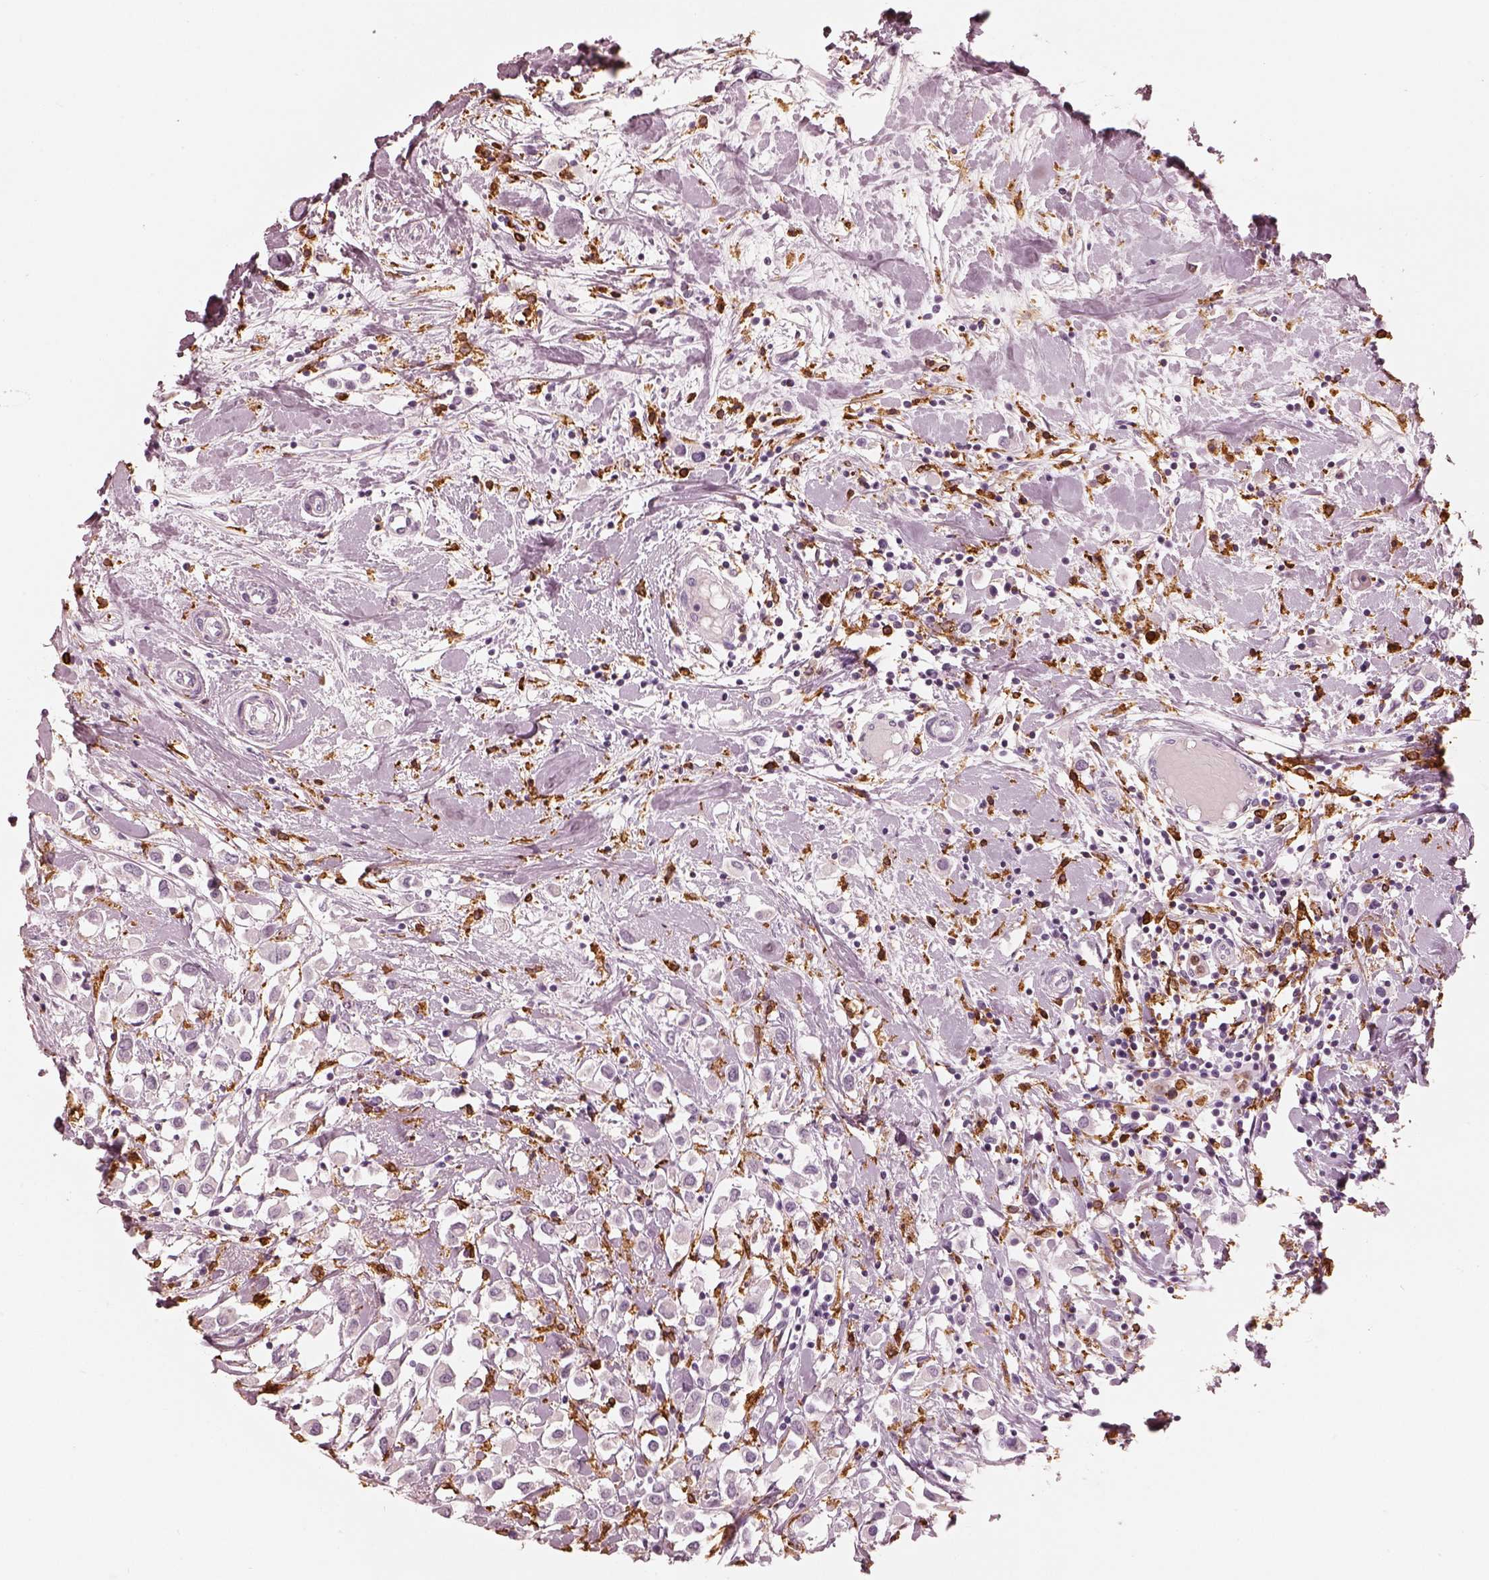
{"staining": {"intensity": "negative", "quantity": "none", "location": "none"}, "tissue": "breast cancer", "cell_type": "Tumor cells", "image_type": "cancer", "snomed": [{"axis": "morphology", "description": "Duct carcinoma"}, {"axis": "topography", "description": "Breast"}], "caption": "Immunohistochemistry photomicrograph of neoplastic tissue: breast cancer stained with DAB shows no significant protein staining in tumor cells.", "gene": "ALOX5", "patient": {"sex": "female", "age": 61}}